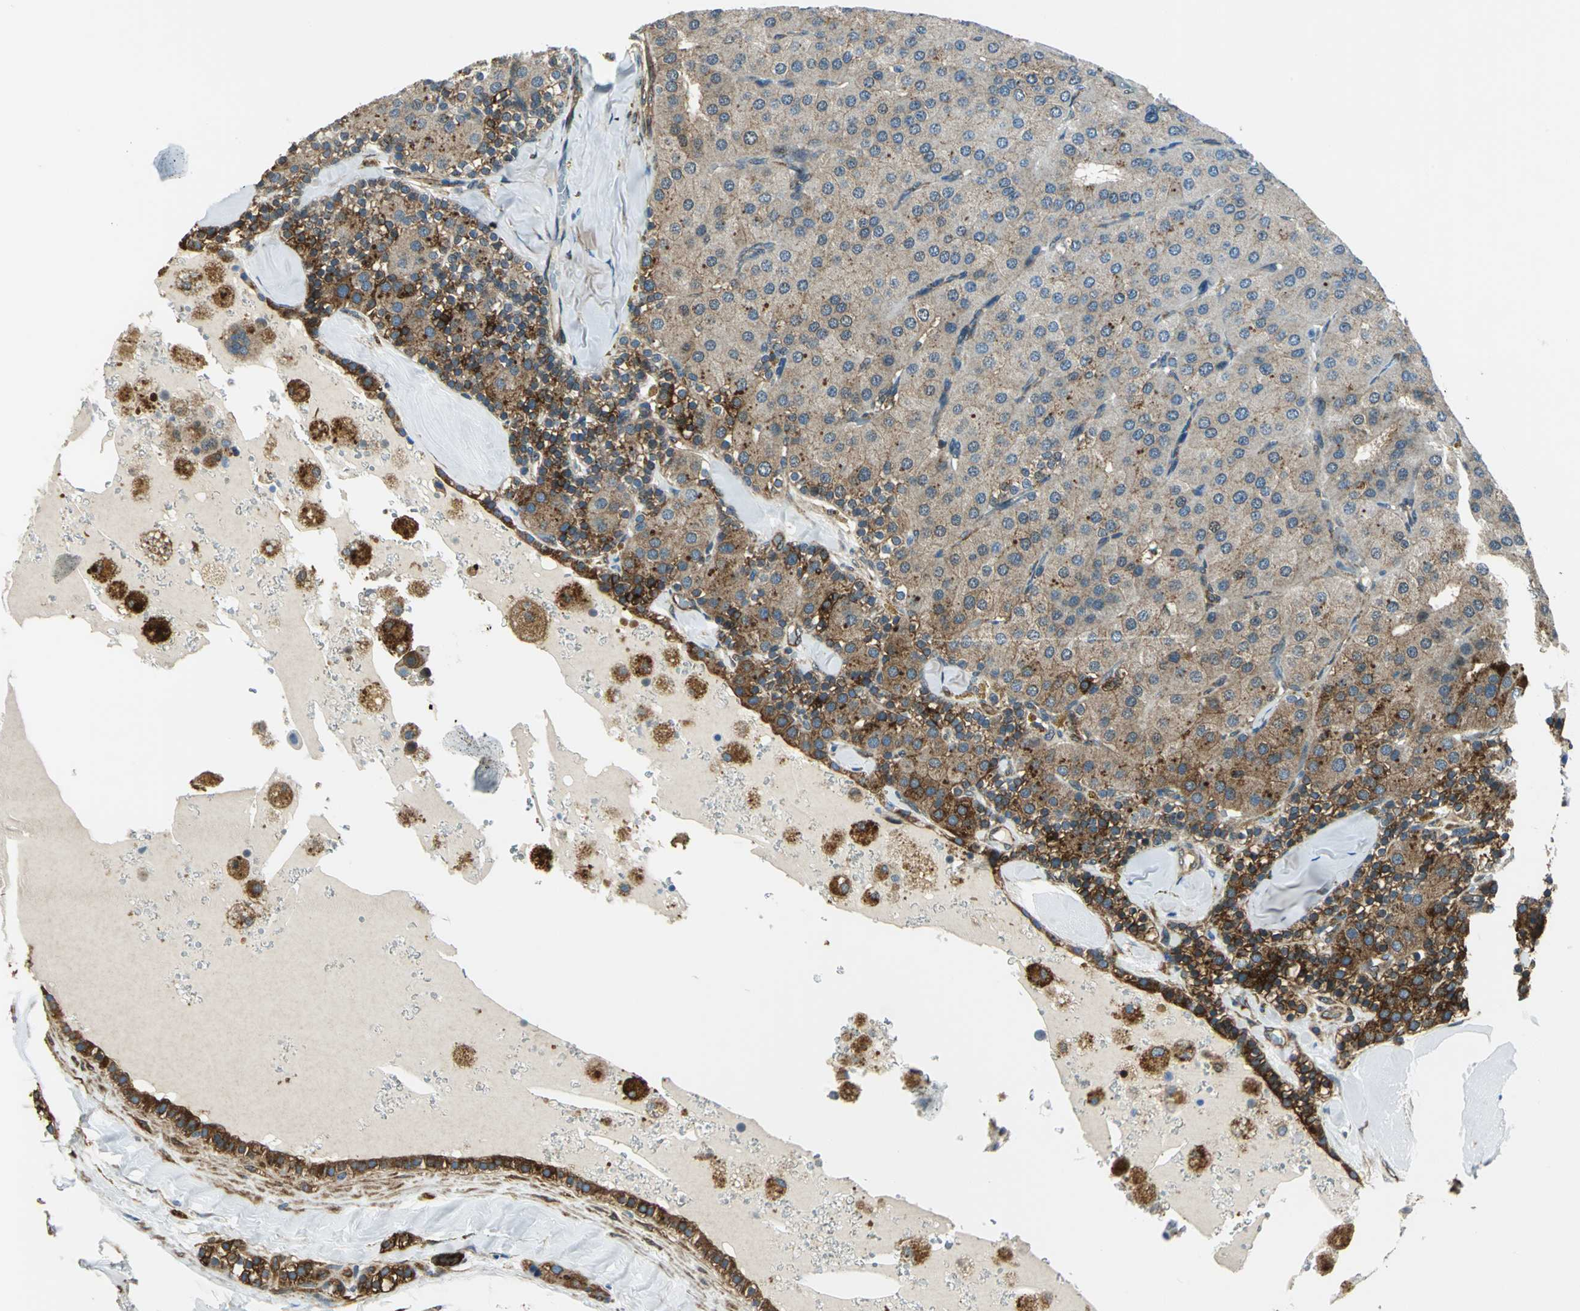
{"staining": {"intensity": "moderate", "quantity": "25%-75%", "location": "cytoplasmic/membranous"}, "tissue": "parathyroid gland", "cell_type": "Glandular cells", "image_type": "normal", "snomed": [{"axis": "morphology", "description": "Normal tissue, NOS"}, {"axis": "morphology", "description": "Adenoma, NOS"}, {"axis": "topography", "description": "Parathyroid gland"}], "caption": "Immunohistochemical staining of benign human parathyroid gland shows moderate cytoplasmic/membranous protein positivity in about 25%-75% of glandular cells.", "gene": "HSPB1", "patient": {"sex": "female", "age": 86}}